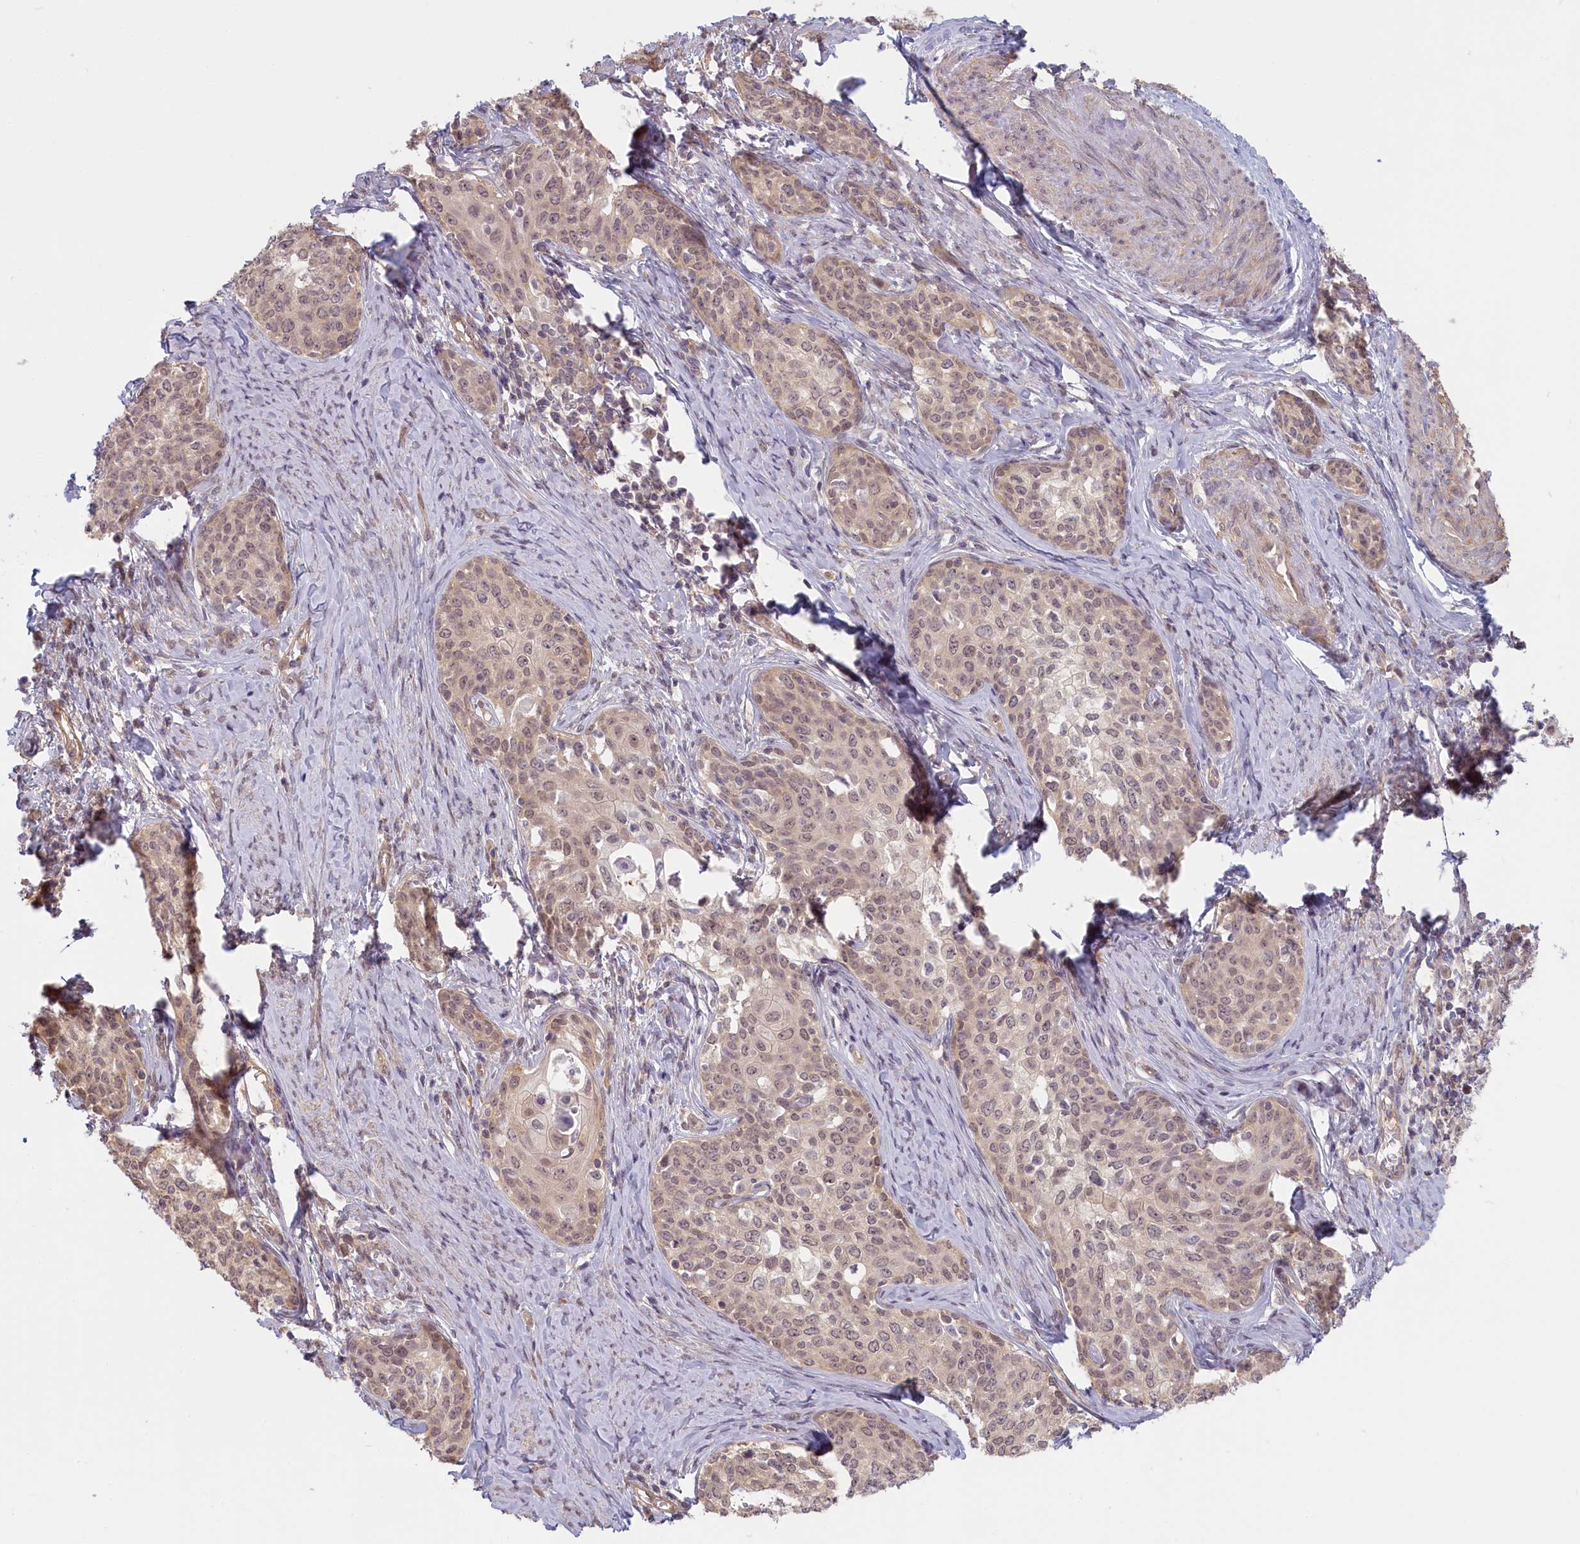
{"staining": {"intensity": "weak", "quantity": ">75%", "location": "nuclear"}, "tissue": "cervical cancer", "cell_type": "Tumor cells", "image_type": "cancer", "snomed": [{"axis": "morphology", "description": "Squamous cell carcinoma, NOS"}, {"axis": "morphology", "description": "Adenocarcinoma, NOS"}, {"axis": "topography", "description": "Cervix"}], "caption": "Immunohistochemical staining of squamous cell carcinoma (cervical) displays low levels of weak nuclear expression in approximately >75% of tumor cells.", "gene": "C19orf44", "patient": {"sex": "female", "age": 52}}